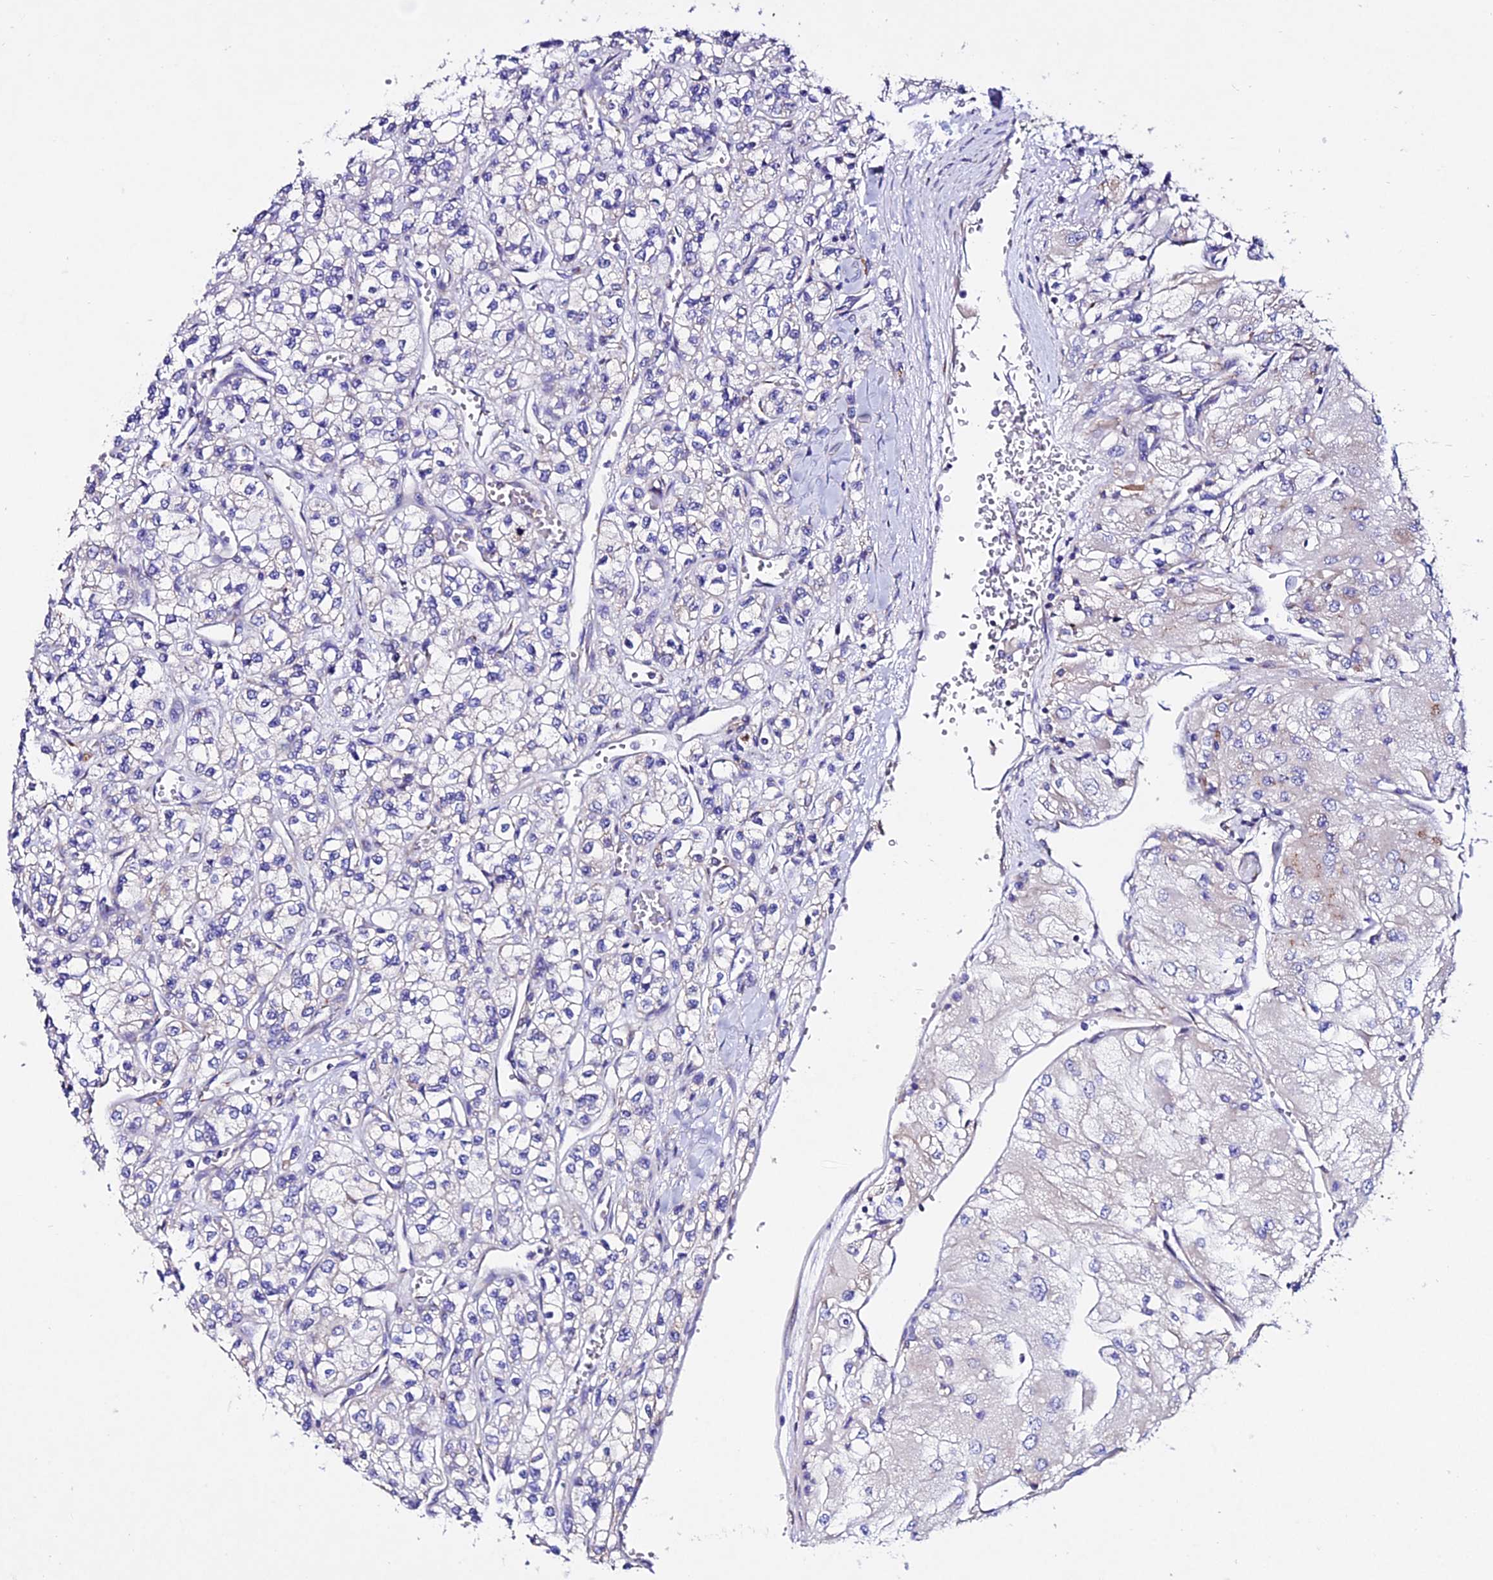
{"staining": {"intensity": "negative", "quantity": "none", "location": "none"}, "tissue": "renal cancer", "cell_type": "Tumor cells", "image_type": "cancer", "snomed": [{"axis": "morphology", "description": "Adenocarcinoma, NOS"}, {"axis": "topography", "description": "Kidney"}], "caption": "Immunohistochemical staining of renal adenocarcinoma shows no significant positivity in tumor cells.", "gene": "OR51Q1", "patient": {"sex": "male", "age": 80}}